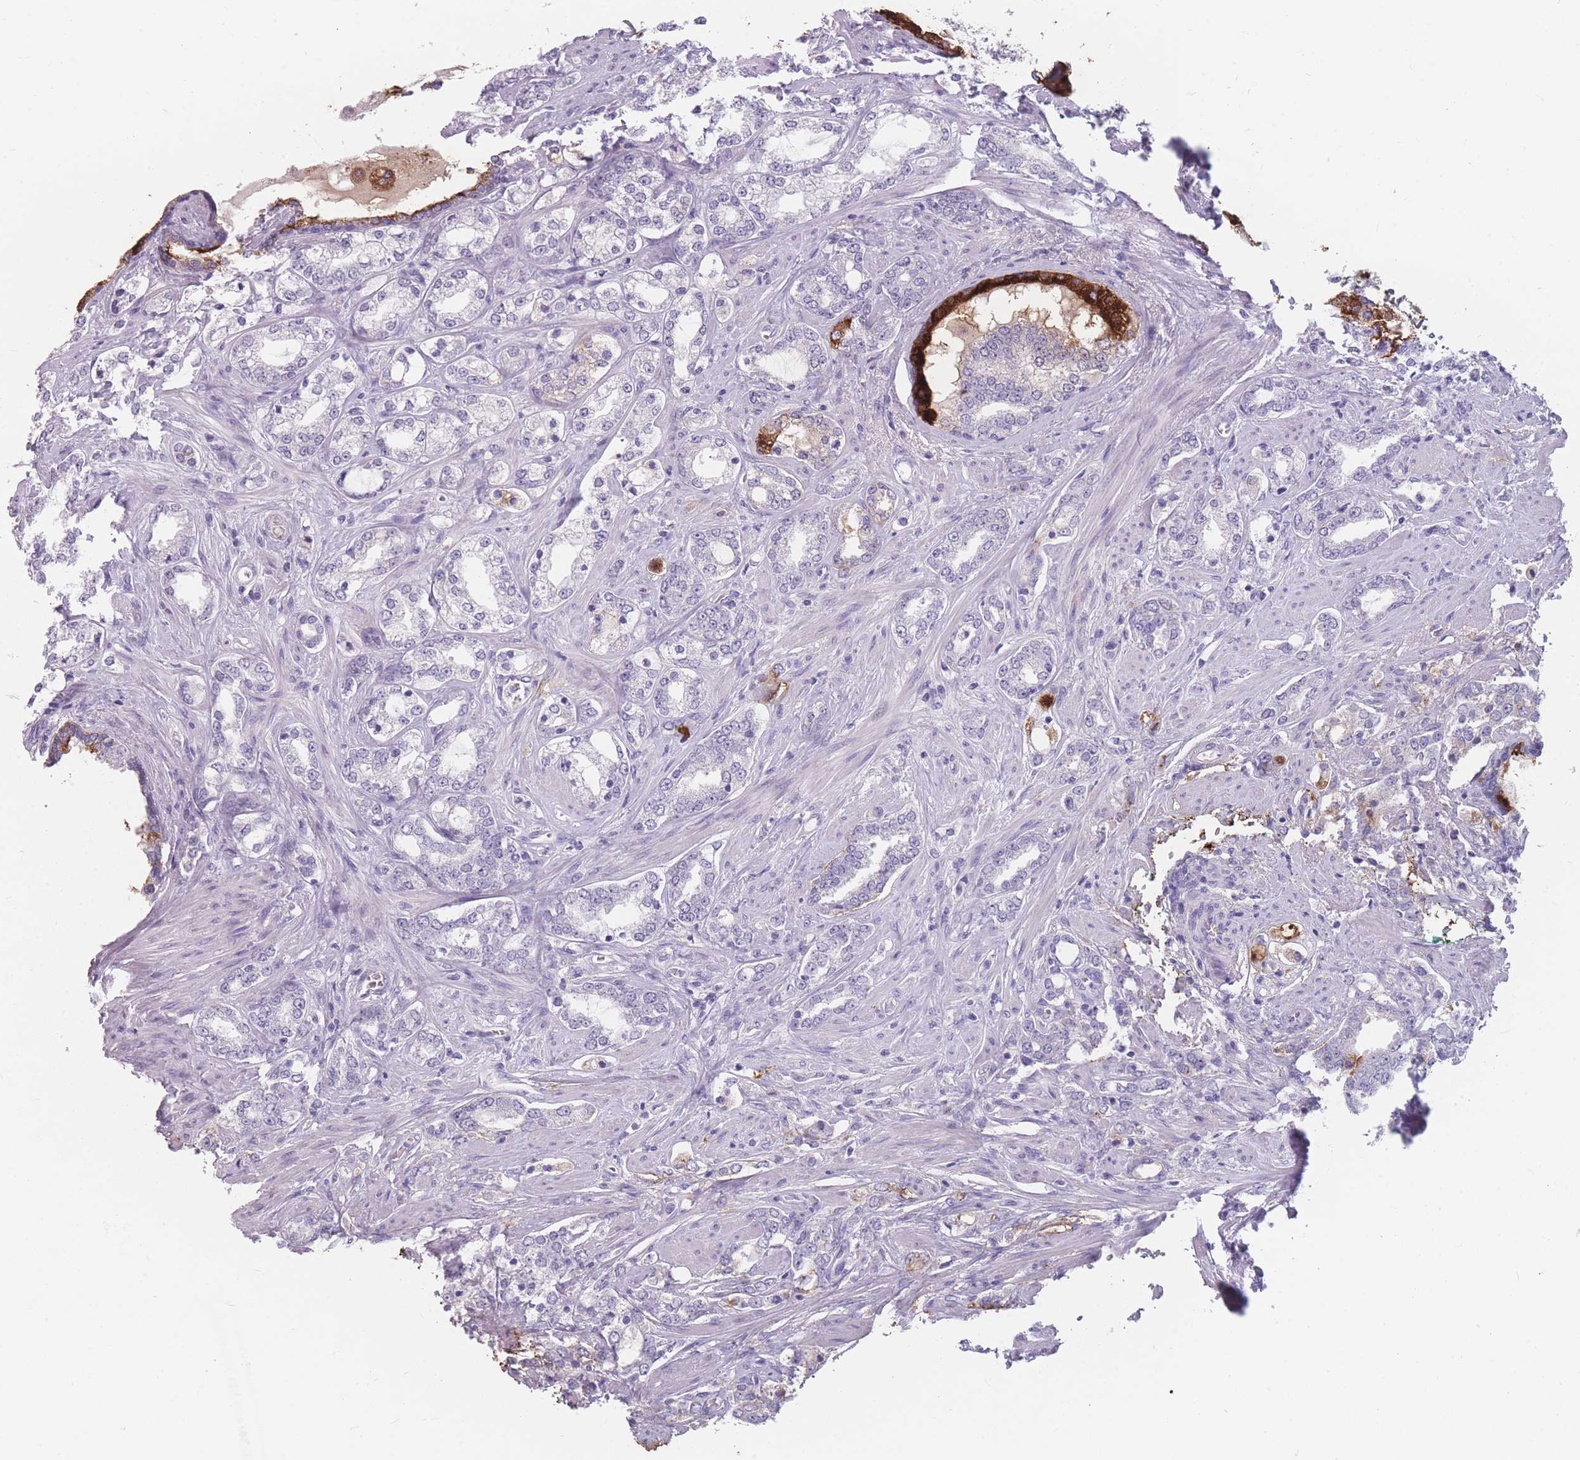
{"staining": {"intensity": "negative", "quantity": "none", "location": "none"}, "tissue": "prostate cancer", "cell_type": "Tumor cells", "image_type": "cancer", "snomed": [{"axis": "morphology", "description": "Adenocarcinoma, High grade"}, {"axis": "topography", "description": "Prostate"}], "caption": "Micrograph shows no protein positivity in tumor cells of prostate cancer (high-grade adenocarcinoma) tissue.", "gene": "CCNO", "patient": {"sex": "male", "age": 64}}